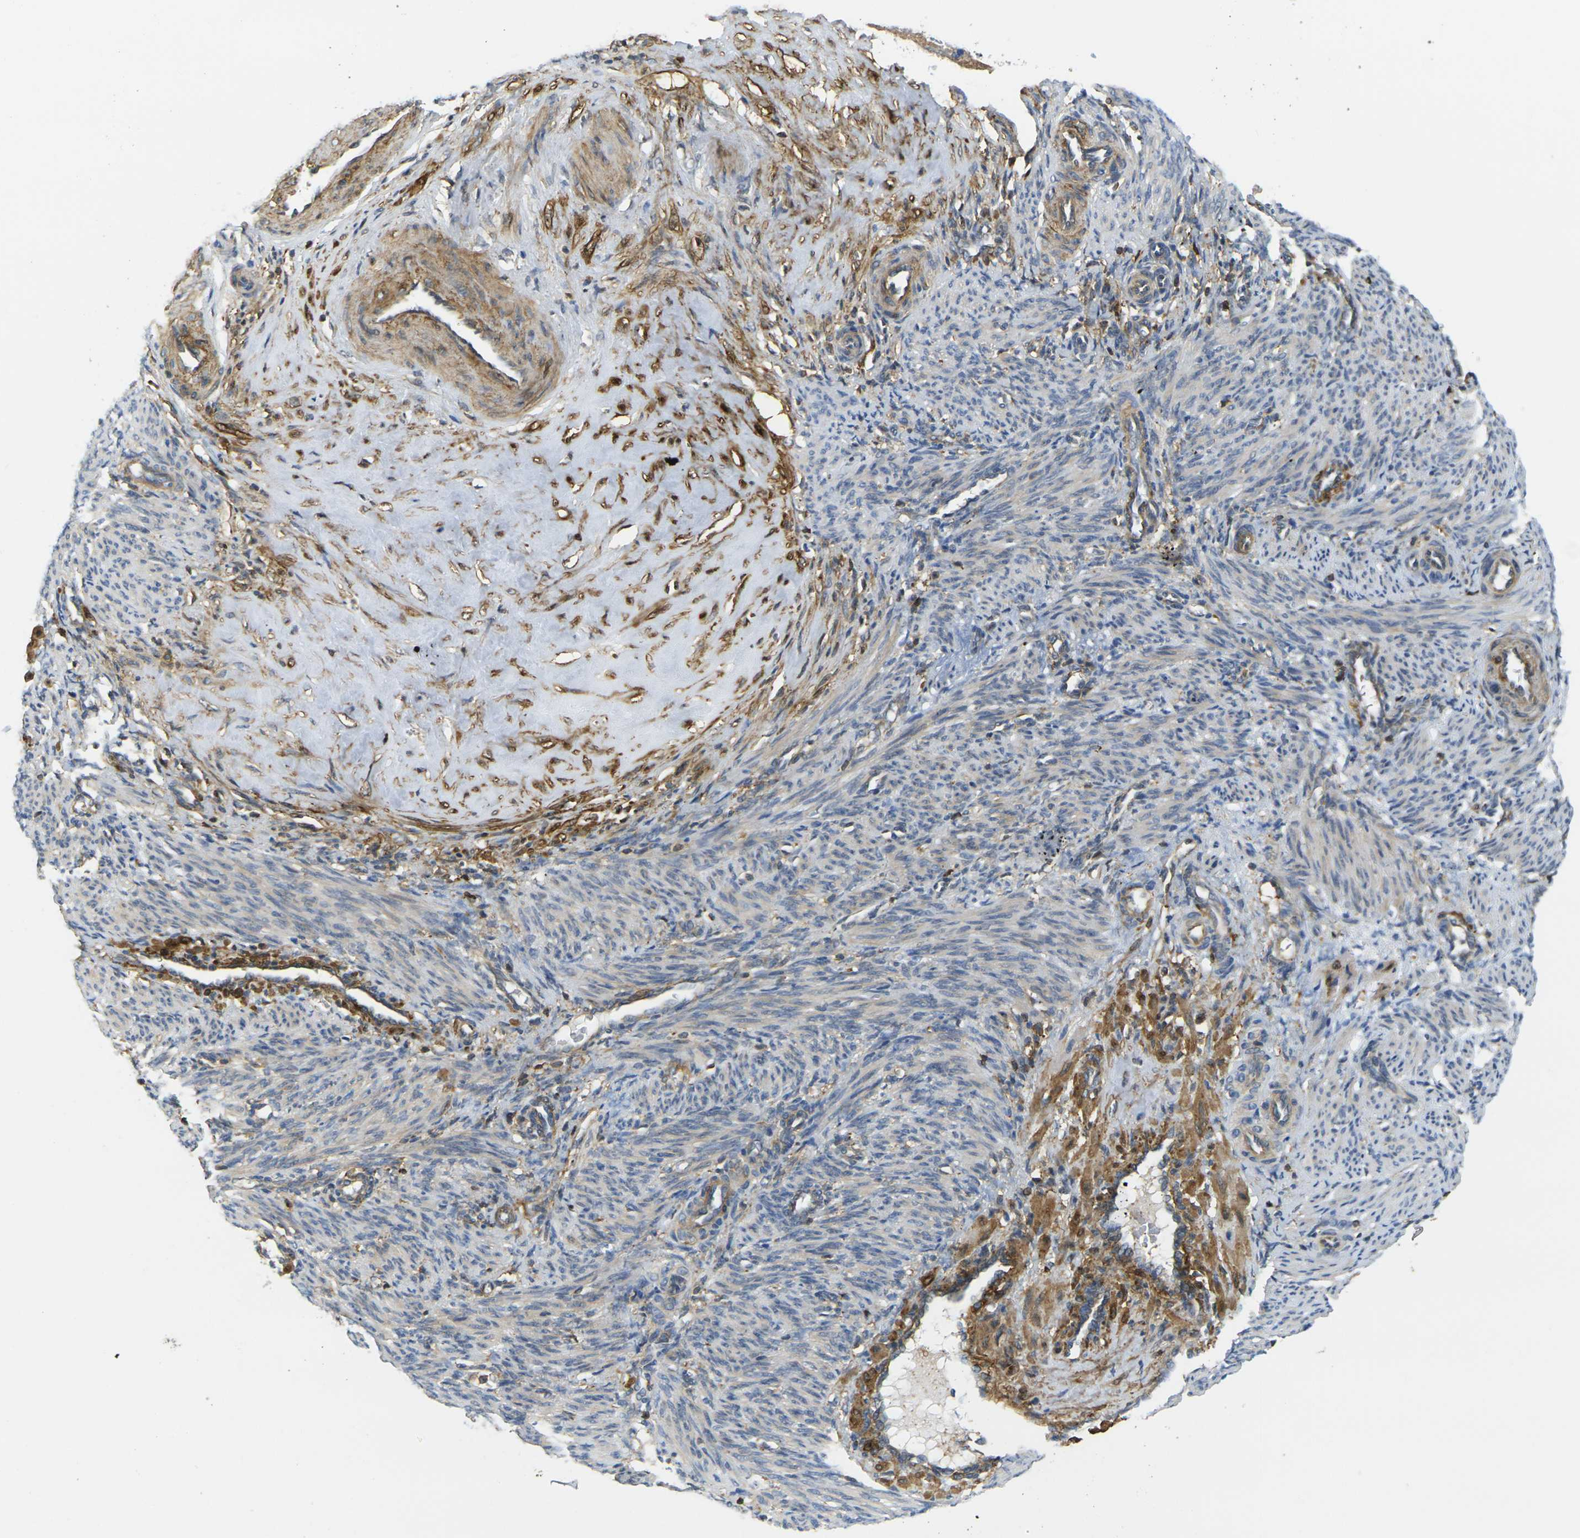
{"staining": {"intensity": "weak", "quantity": "<25%", "location": "cytoplasmic/membranous"}, "tissue": "smooth muscle", "cell_type": "Smooth muscle cells", "image_type": "normal", "snomed": [{"axis": "morphology", "description": "Normal tissue, NOS"}, {"axis": "topography", "description": "Endometrium"}], "caption": "This is a histopathology image of immunohistochemistry staining of normal smooth muscle, which shows no expression in smooth muscle cells. (DAB (3,3'-diaminobenzidine) IHC, high magnification).", "gene": "LASP1", "patient": {"sex": "female", "age": 33}}